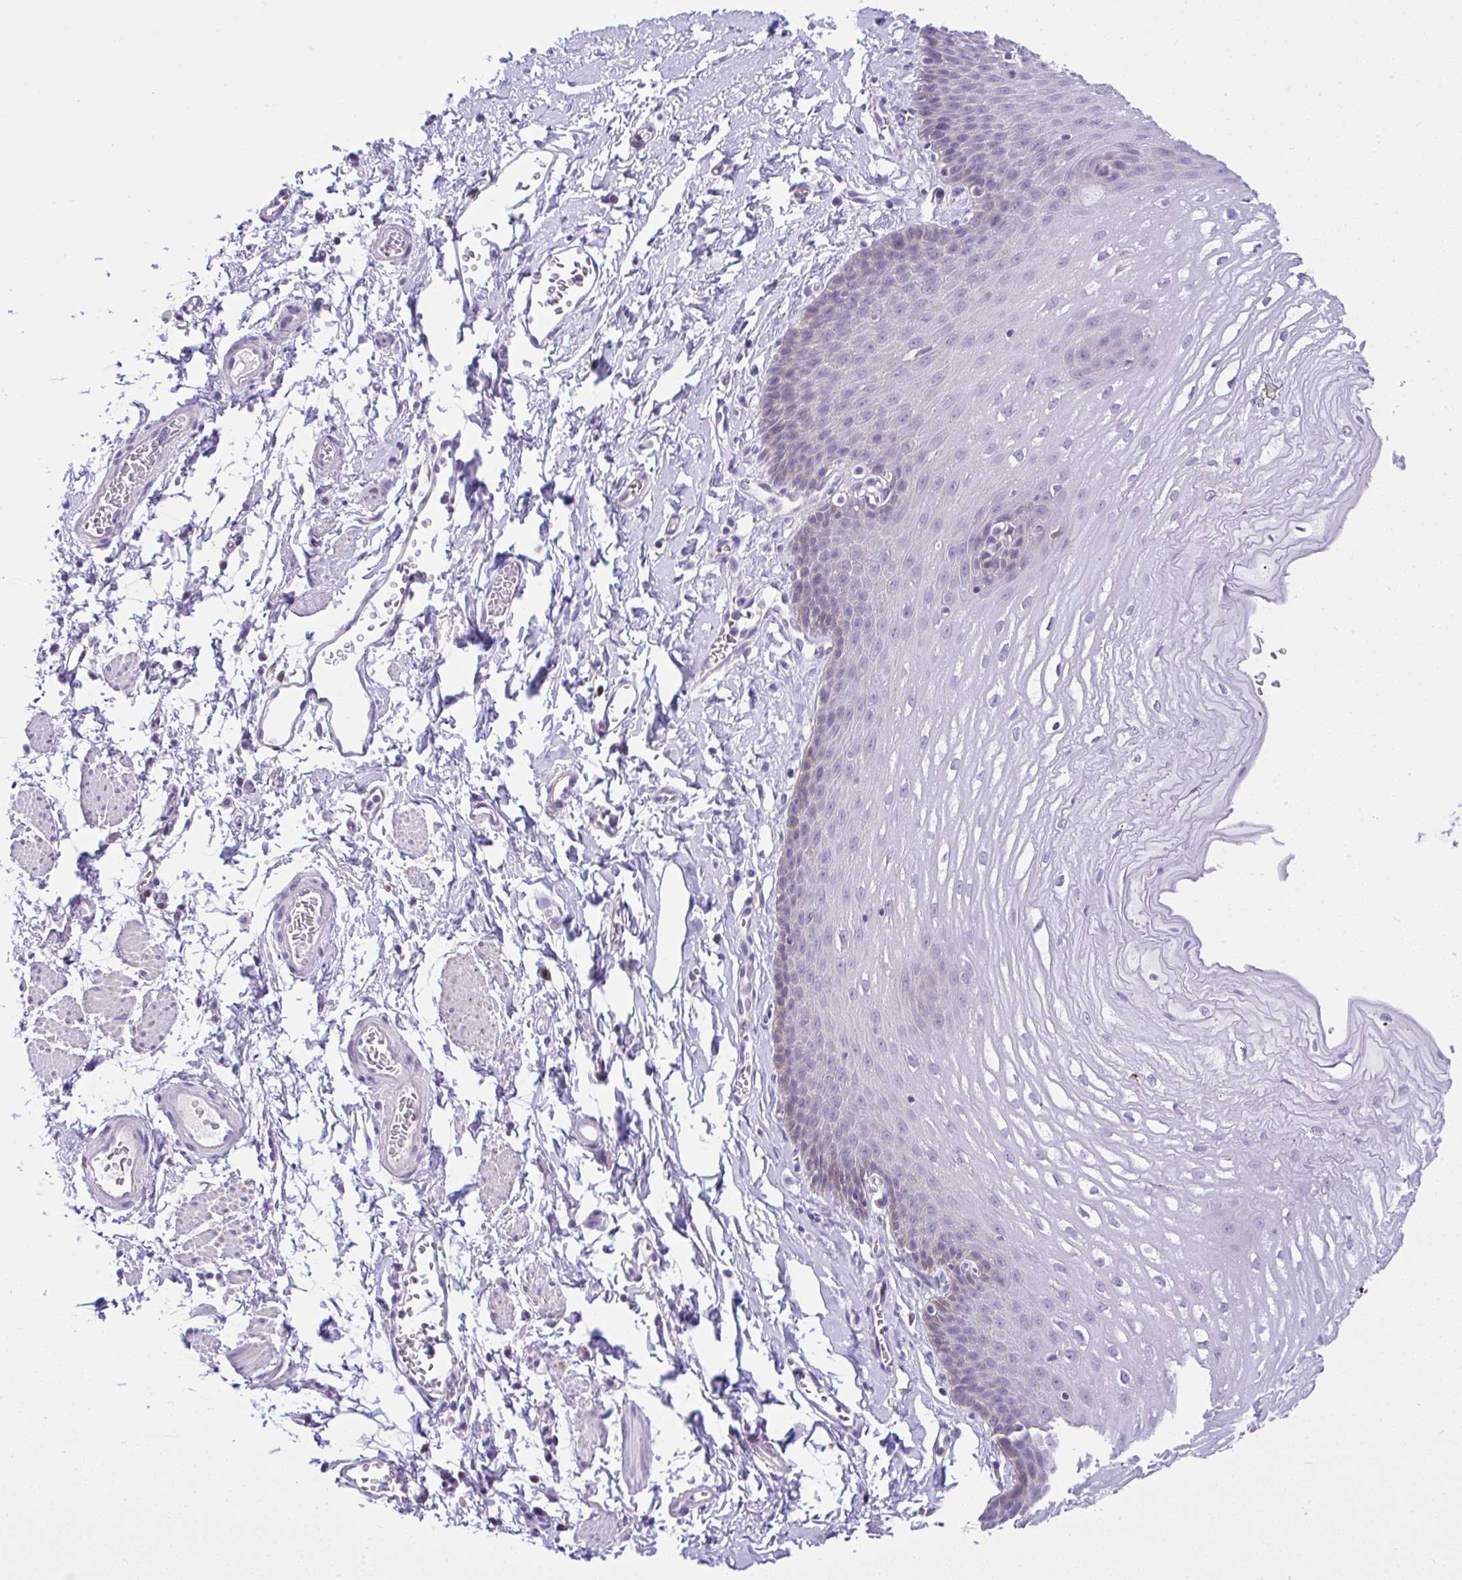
{"staining": {"intensity": "negative", "quantity": "none", "location": "none"}, "tissue": "esophagus", "cell_type": "Squamous epithelial cells", "image_type": "normal", "snomed": [{"axis": "morphology", "description": "Normal tissue, NOS"}, {"axis": "topography", "description": "Esophagus"}], "caption": "Squamous epithelial cells are negative for protein expression in unremarkable human esophagus. (DAB (3,3'-diaminobenzidine) immunohistochemistry (IHC) visualized using brightfield microscopy, high magnification).", "gene": "CTU1", "patient": {"sex": "male", "age": 70}}